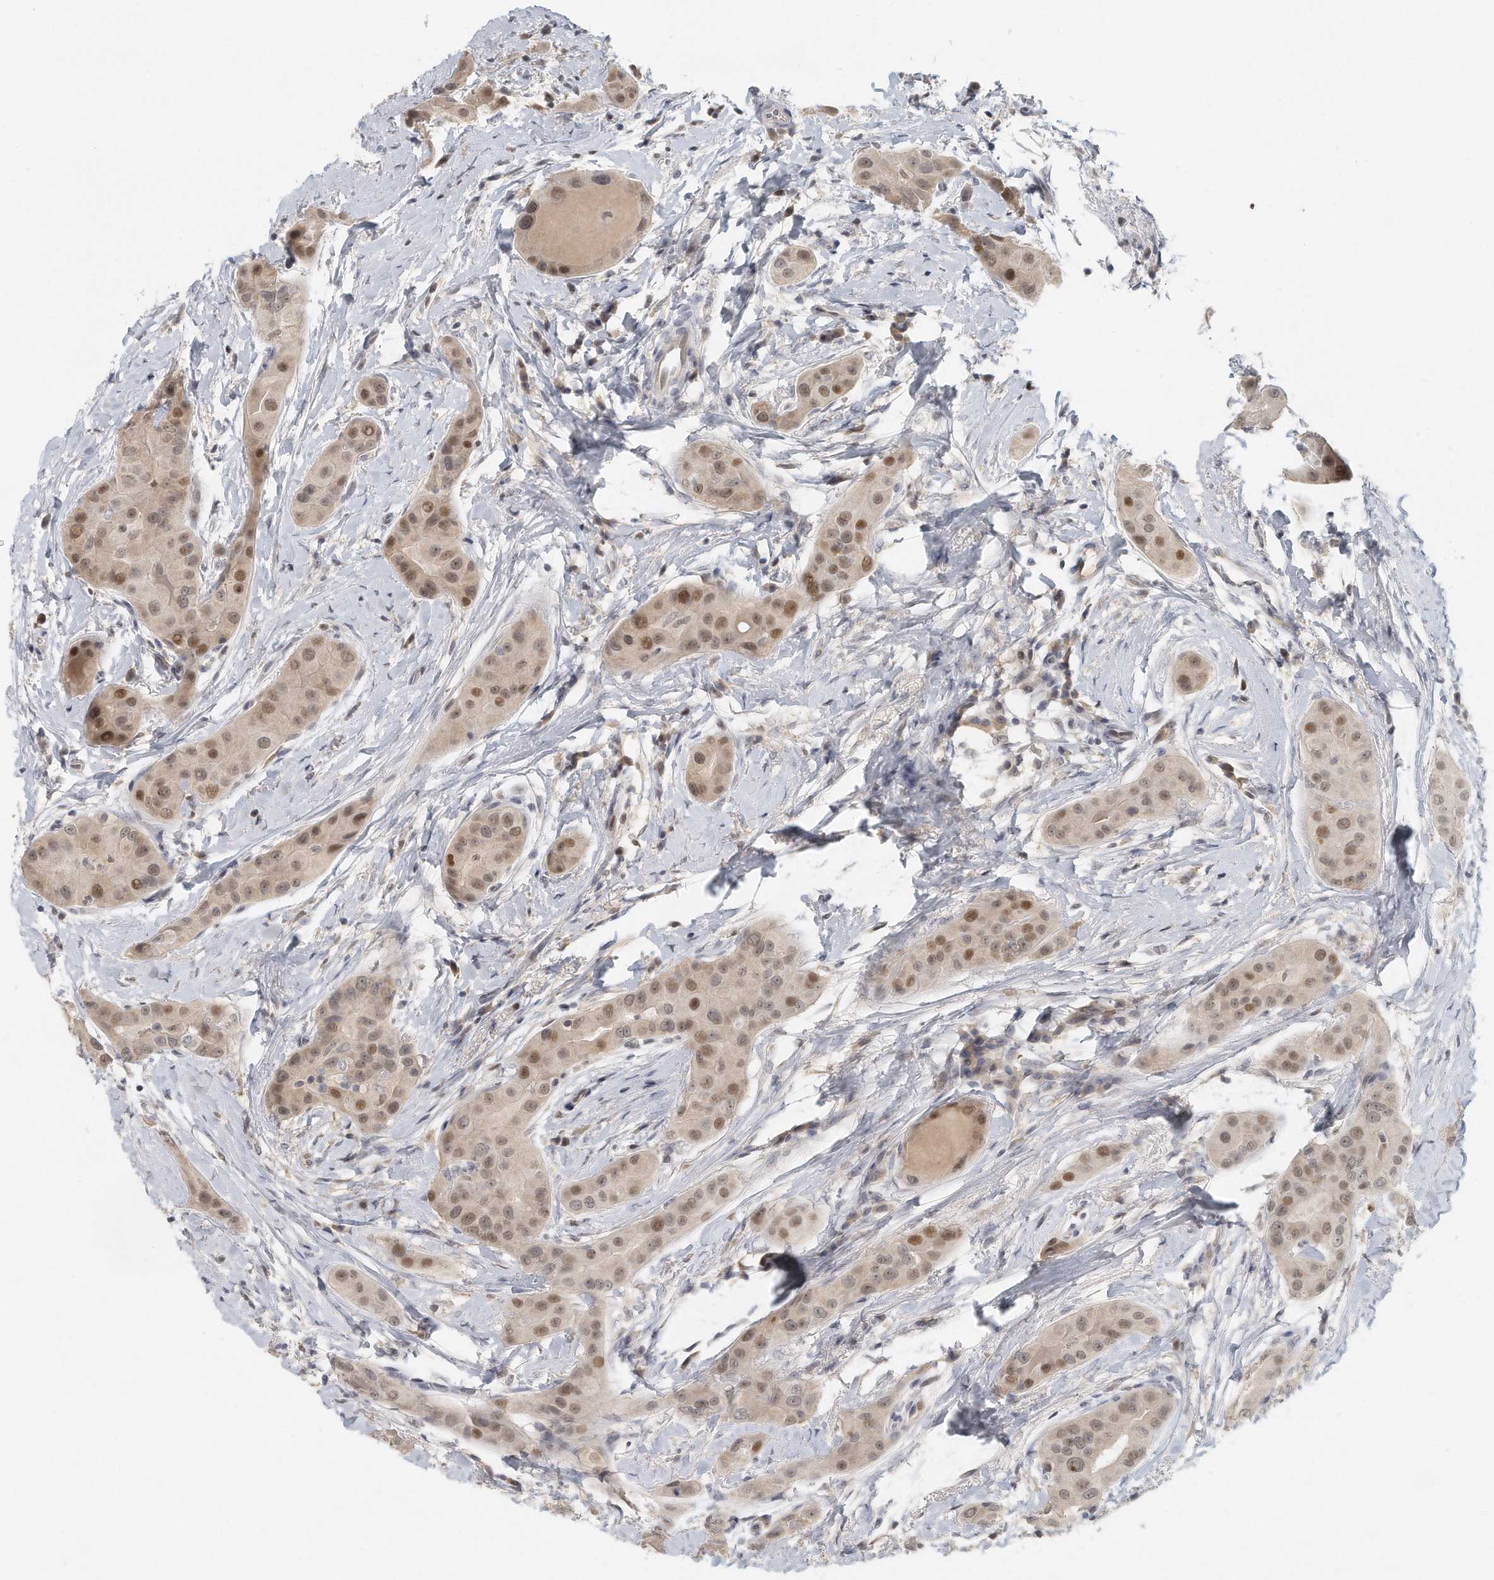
{"staining": {"intensity": "moderate", "quantity": ">75%", "location": "nuclear"}, "tissue": "thyroid cancer", "cell_type": "Tumor cells", "image_type": "cancer", "snomed": [{"axis": "morphology", "description": "Papillary adenocarcinoma, NOS"}, {"axis": "topography", "description": "Thyroid gland"}], "caption": "The photomicrograph displays staining of thyroid cancer, revealing moderate nuclear protein staining (brown color) within tumor cells.", "gene": "DDX43", "patient": {"sex": "male", "age": 33}}